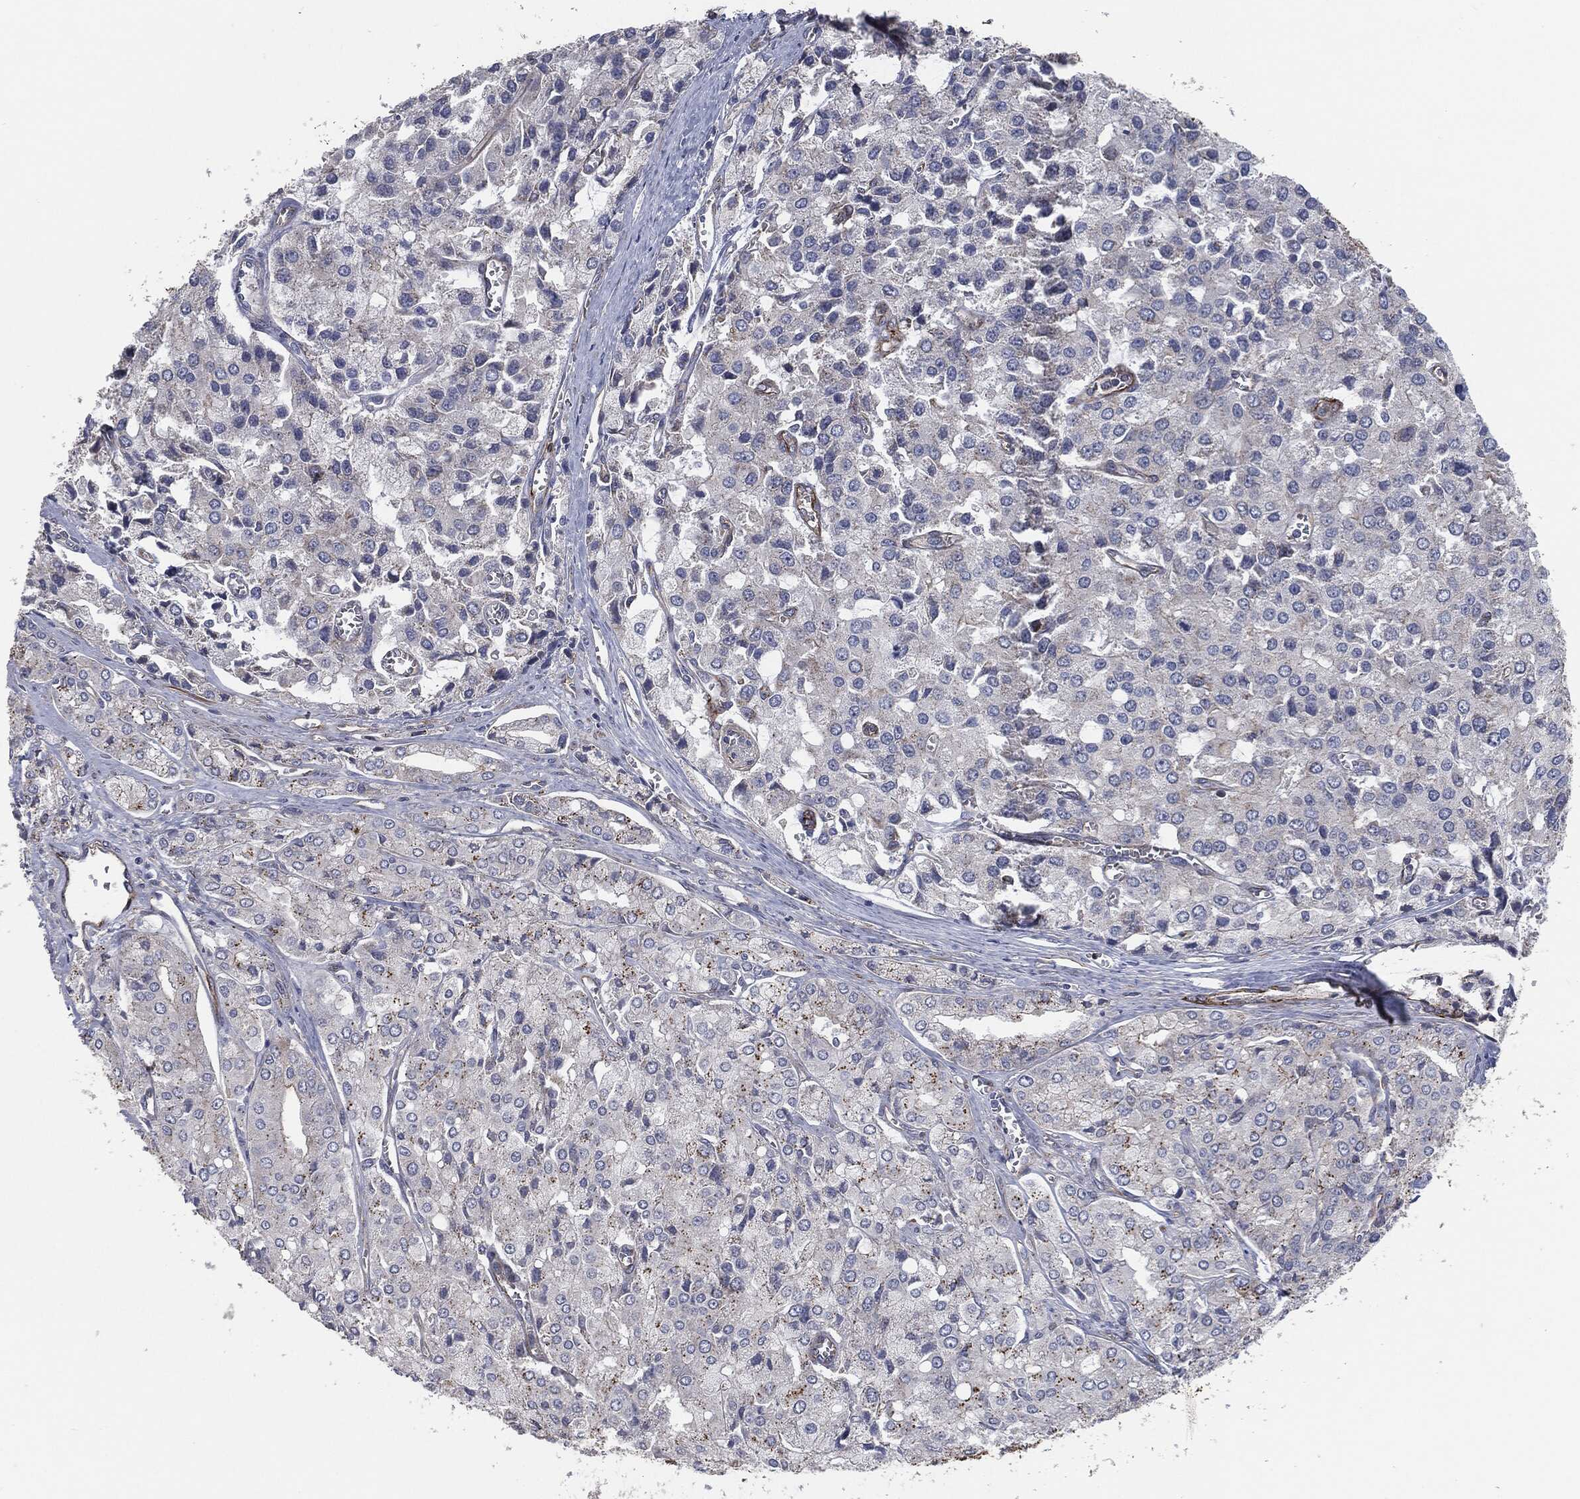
{"staining": {"intensity": "negative", "quantity": "none", "location": "none"}, "tissue": "prostate cancer", "cell_type": "Tumor cells", "image_type": "cancer", "snomed": [{"axis": "morphology", "description": "Adenocarcinoma, NOS"}, {"axis": "topography", "description": "Prostate and seminal vesicle, NOS"}, {"axis": "topography", "description": "Prostate"}], "caption": "DAB immunohistochemical staining of prostate adenocarcinoma reveals no significant staining in tumor cells.", "gene": "SVIL", "patient": {"sex": "male", "age": 67}}